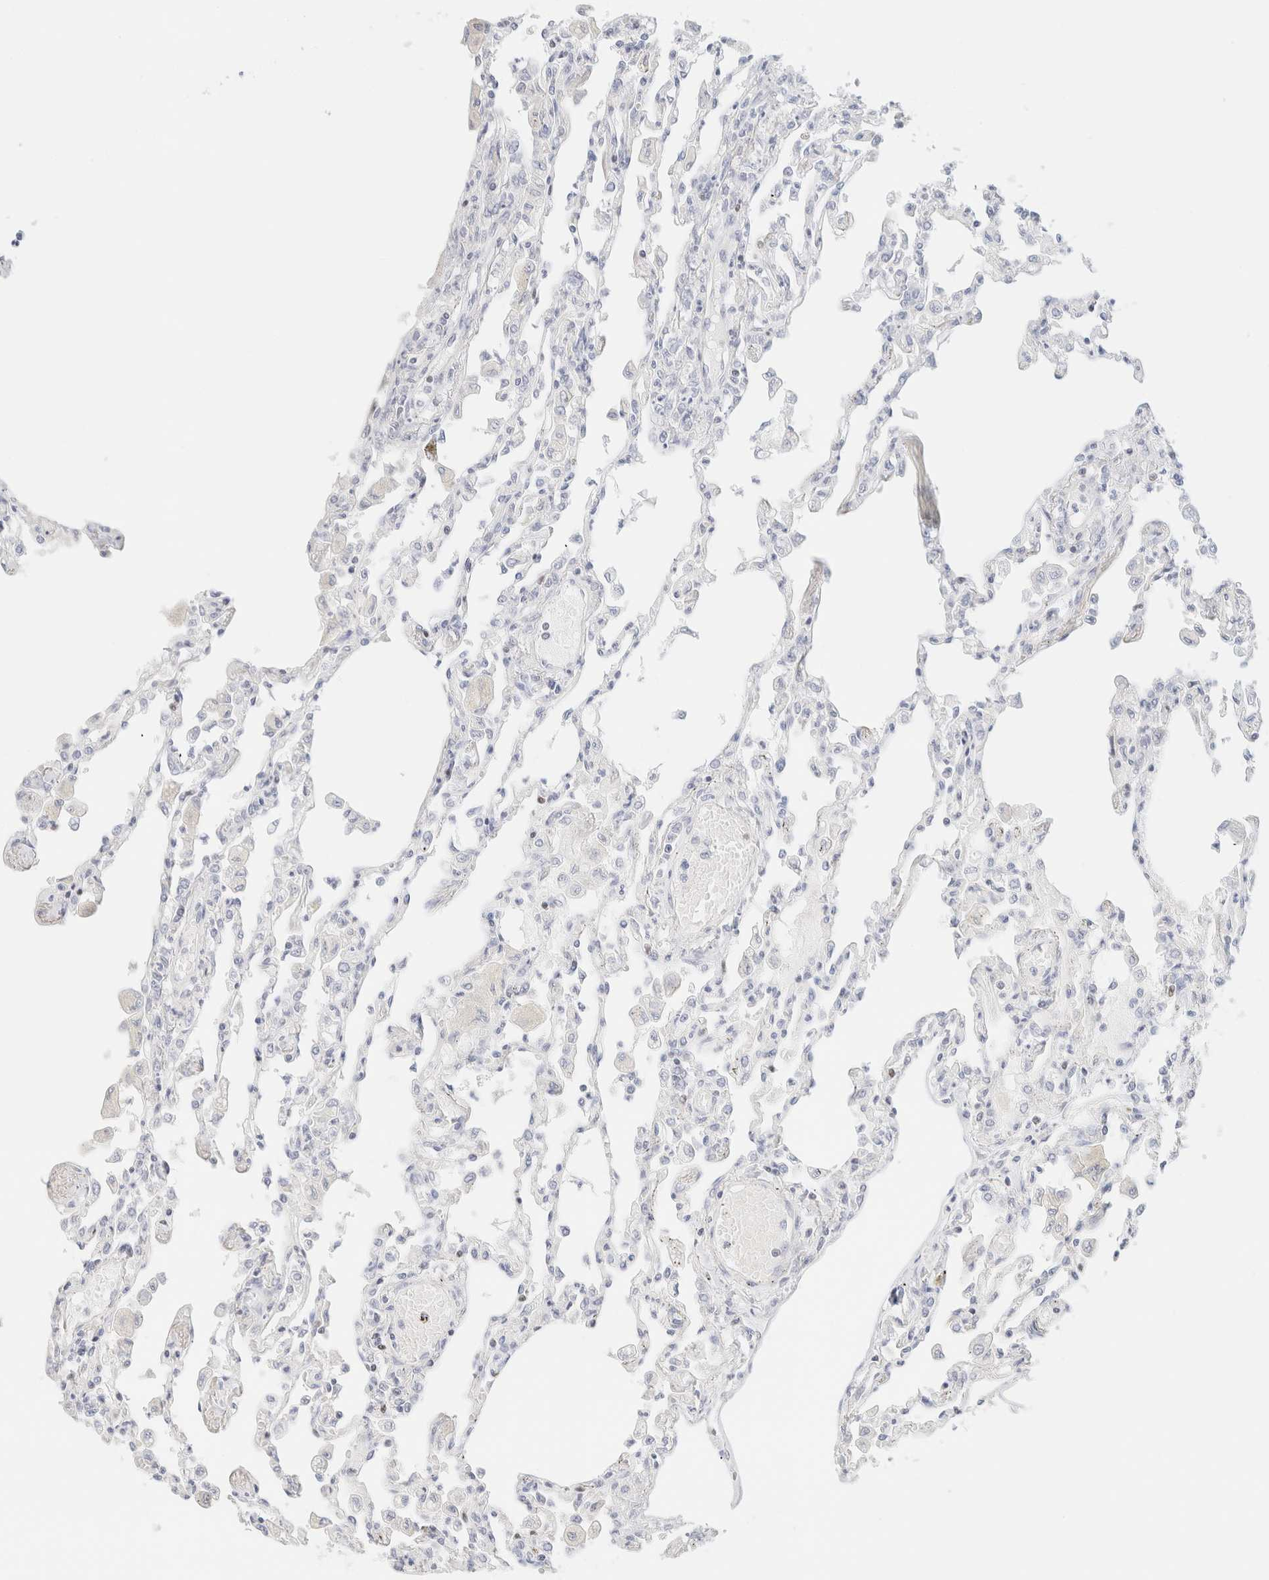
{"staining": {"intensity": "negative", "quantity": "none", "location": "none"}, "tissue": "lung", "cell_type": "Alveolar cells", "image_type": "normal", "snomed": [{"axis": "morphology", "description": "Normal tissue, NOS"}, {"axis": "topography", "description": "Bronchus"}, {"axis": "topography", "description": "Lung"}], "caption": "This photomicrograph is of unremarkable lung stained with immunohistochemistry (IHC) to label a protein in brown with the nuclei are counter-stained blue. There is no positivity in alveolar cells.", "gene": "IKZF3", "patient": {"sex": "female", "age": 49}}